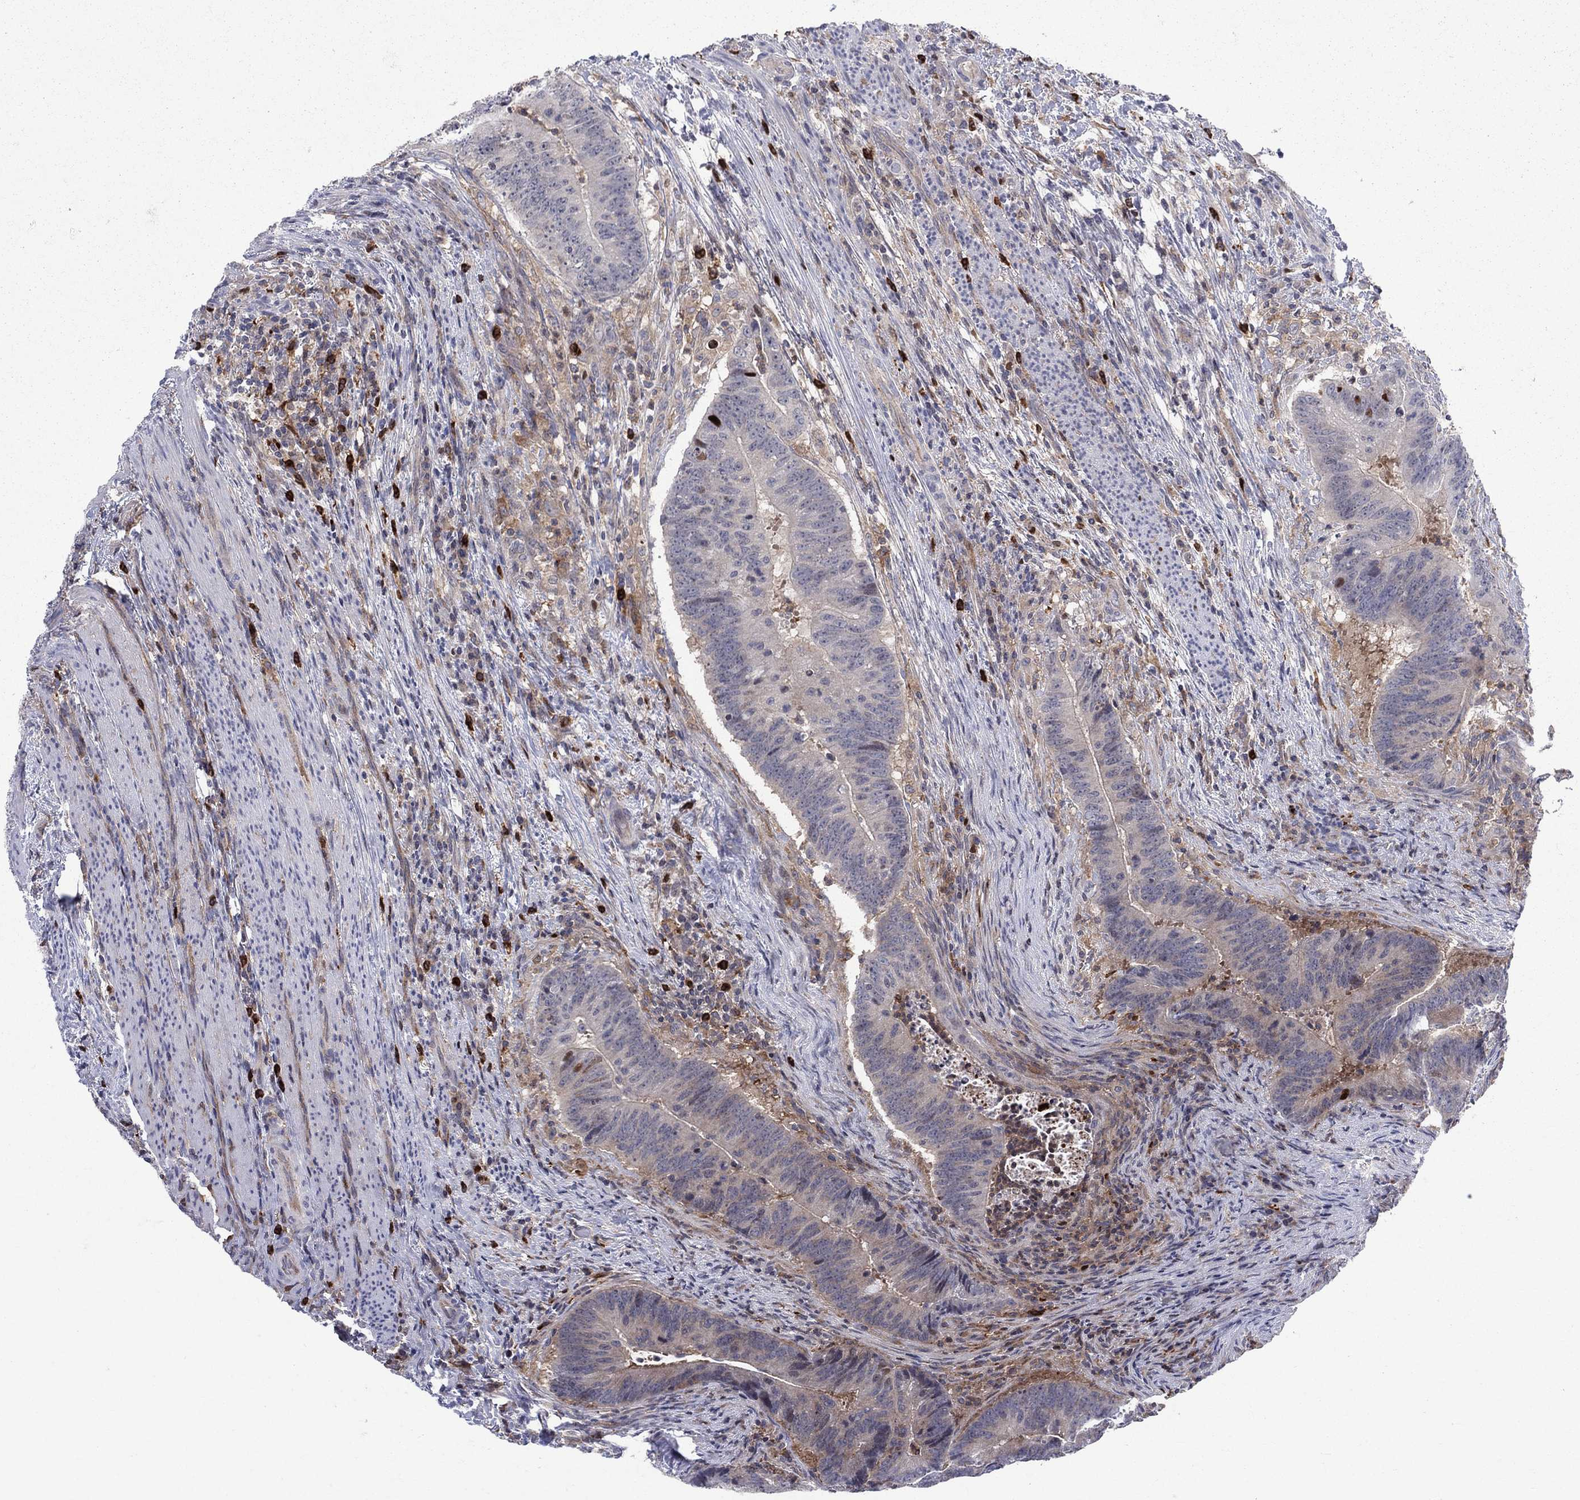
{"staining": {"intensity": "strong", "quantity": "<25%", "location": "cytoplasmic/membranous"}, "tissue": "colorectal cancer", "cell_type": "Tumor cells", "image_type": "cancer", "snomed": [{"axis": "morphology", "description": "Adenocarcinoma, NOS"}, {"axis": "topography", "description": "Colon"}], "caption": "Colorectal cancer (adenocarcinoma) tissue displays strong cytoplasmic/membranous staining in approximately <25% of tumor cells", "gene": "ZNHIT3", "patient": {"sex": "female", "age": 87}}